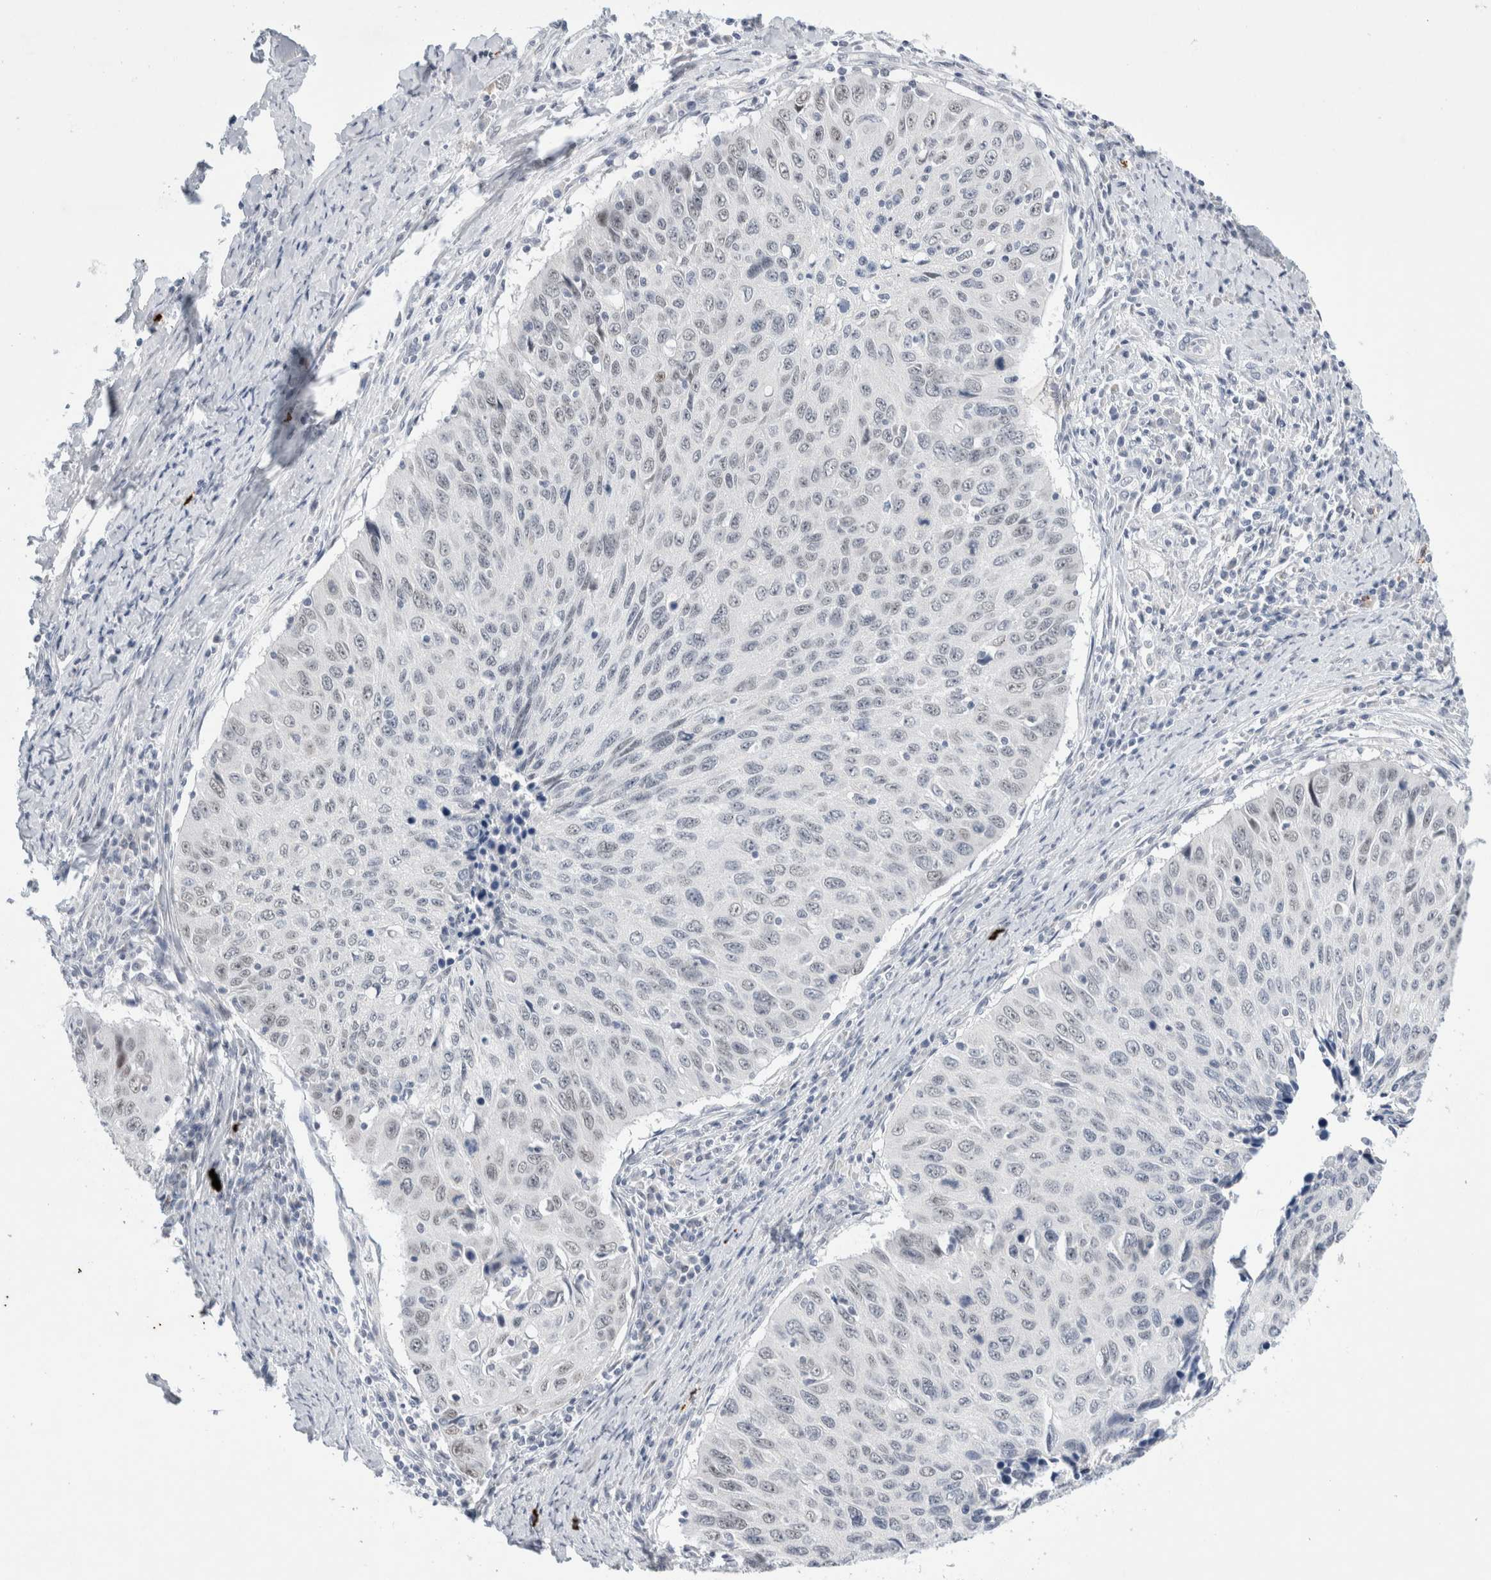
{"staining": {"intensity": "weak", "quantity": "<25%", "location": "nuclear"}, "tissue": "cervical cancer", "cell_type": "Tumor cells", "image_type": "cancer", "snomed": [{"axis": "morphology", "description": "Squamous cell carcinoma, NOS"}, {"axis": "topography", "description": "Cervix"}], "caption": "Immunohistochemistry histopathology image of neoplastic tissue: human squamous cell carcinoma (cervical) stained with DAB (3,3'-diaminobenzidine) demonstrates no significant protein staining in tumor cells.", "gene": "SLC22A12", "patient": {"sex": "female", "age": 53}}